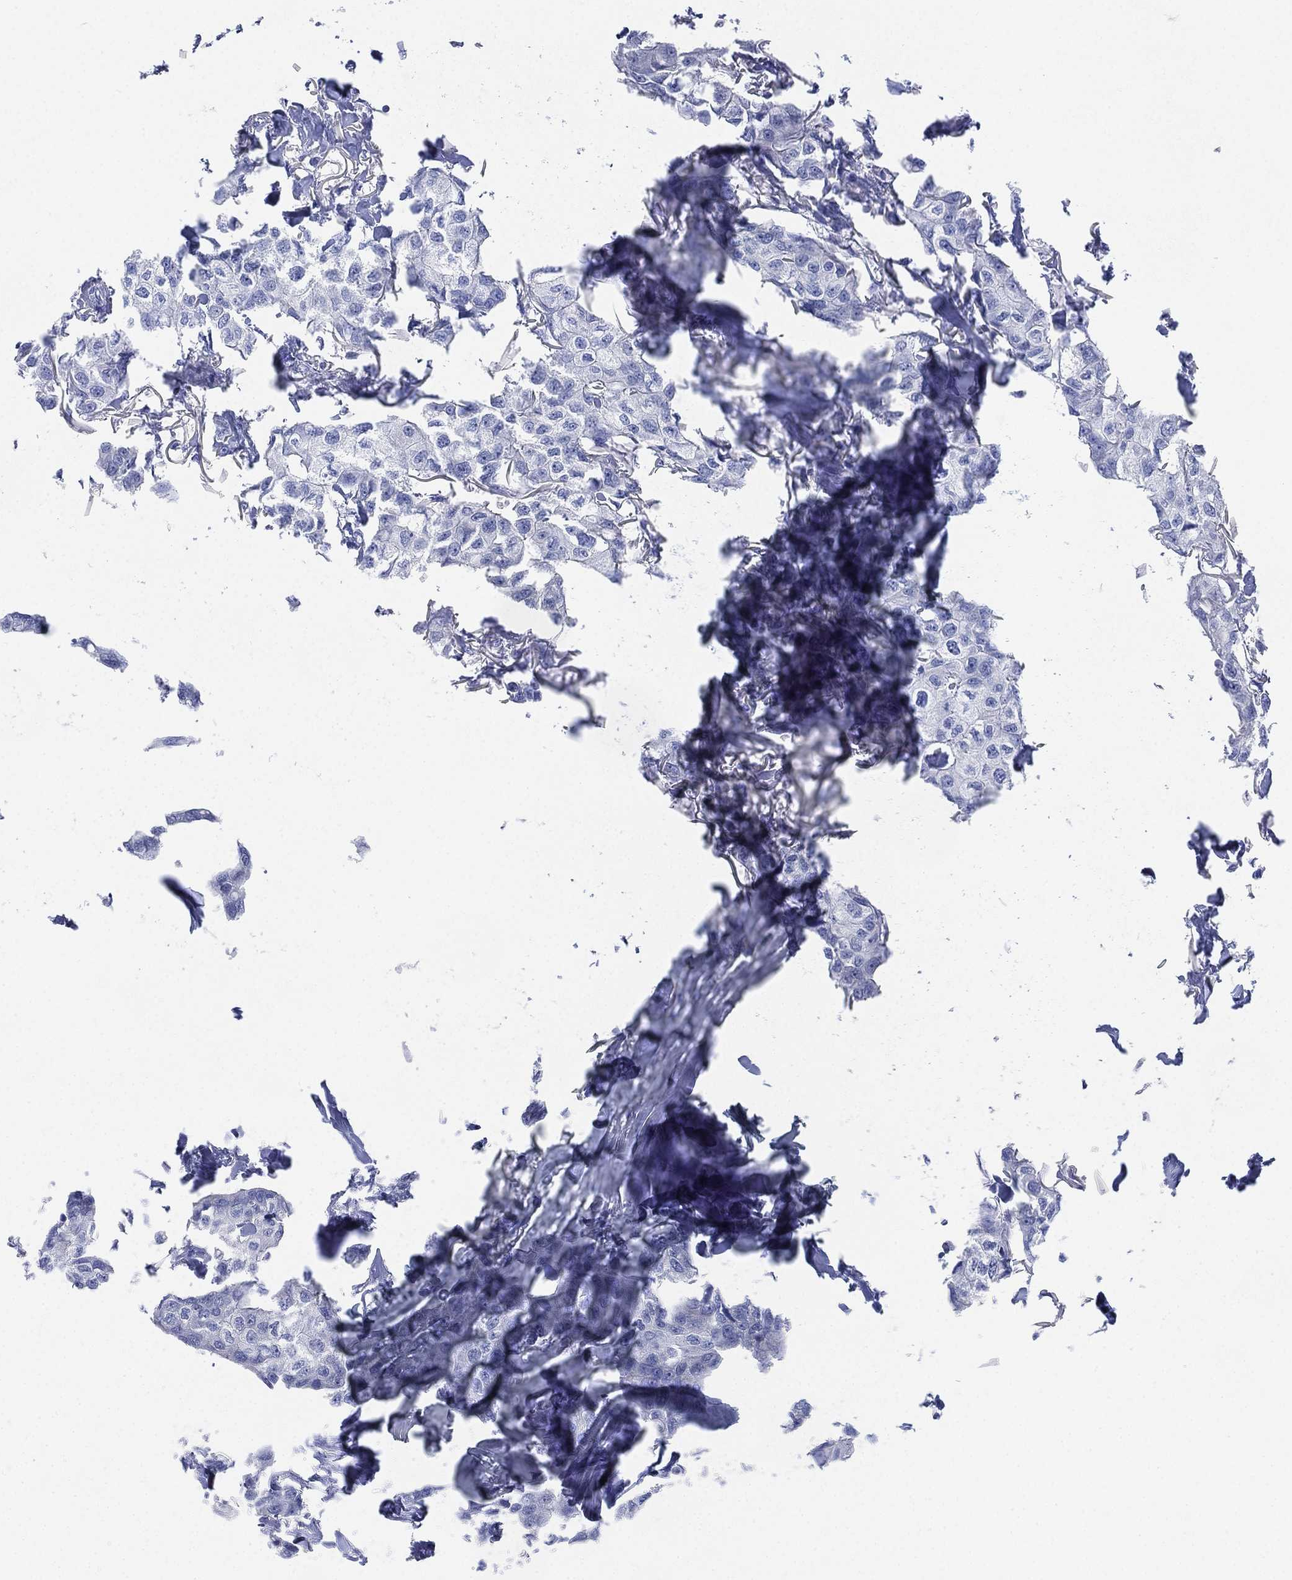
{"staining": {"intensity": "negative", "quantity": "none", "location": "none"}, "tissue": "breast cancer", "cell_type": "Tumor cells", "image_type": "cancer", "snomed": [{"axis": "morphology", "description": "Duct carcinoma"}, {"axis": "topography", "description": "Breast"}], "caption": "Immunohistochemistry image of human breast invasive ductal carcinoma stained for a protein (brown), which reveals no expression in tumor cells. (Stains: DAB (3,3'-diaminobenzidine) immunohistochemistry (IHC) with hematoxylin counter stain, Microscopy: brightfield microscopy at high magnification).", "gene": "ADAD2", "patient": {"sex": "female", "age": 80}}